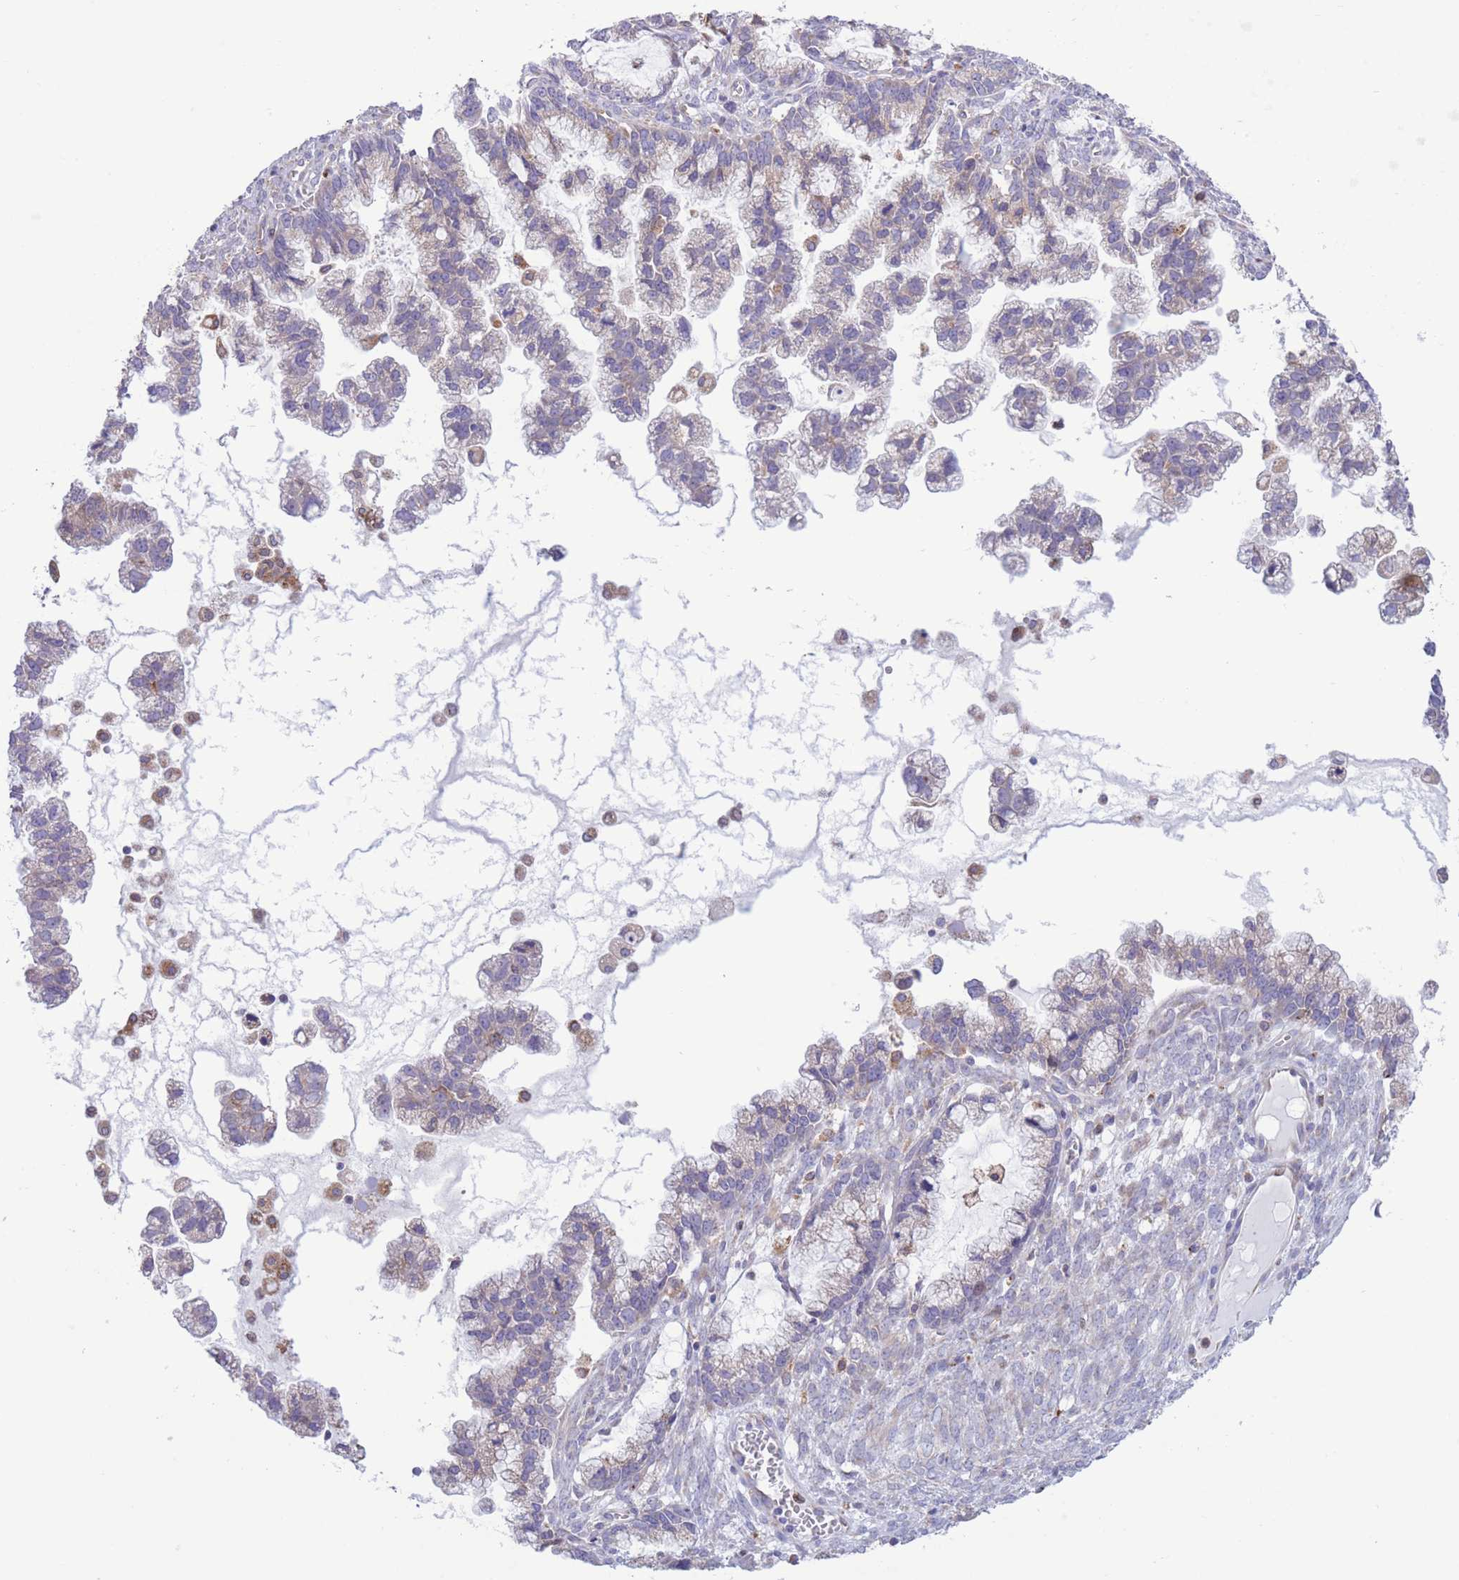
{"staining": {"intensity": "negative", "quantity": "none", "location": "none"}, "tissue": "ovarian cancer", "cell_type": "Tumor cells", "image_type": "cancer", "snomed": [{"axis": "morphology", "description": "Cystadenocarcinoma, mucinous, NOS"}, {"axis": "topography", "description": "Ovary"}], "caption": "Tumor cells are negative for brown protein staining in ovarian mucinous cystadenocarcinoma. Nuclei are stained in blue.", "gene": "MYDGF", "patient": {"sex": "female", "age": 72}}